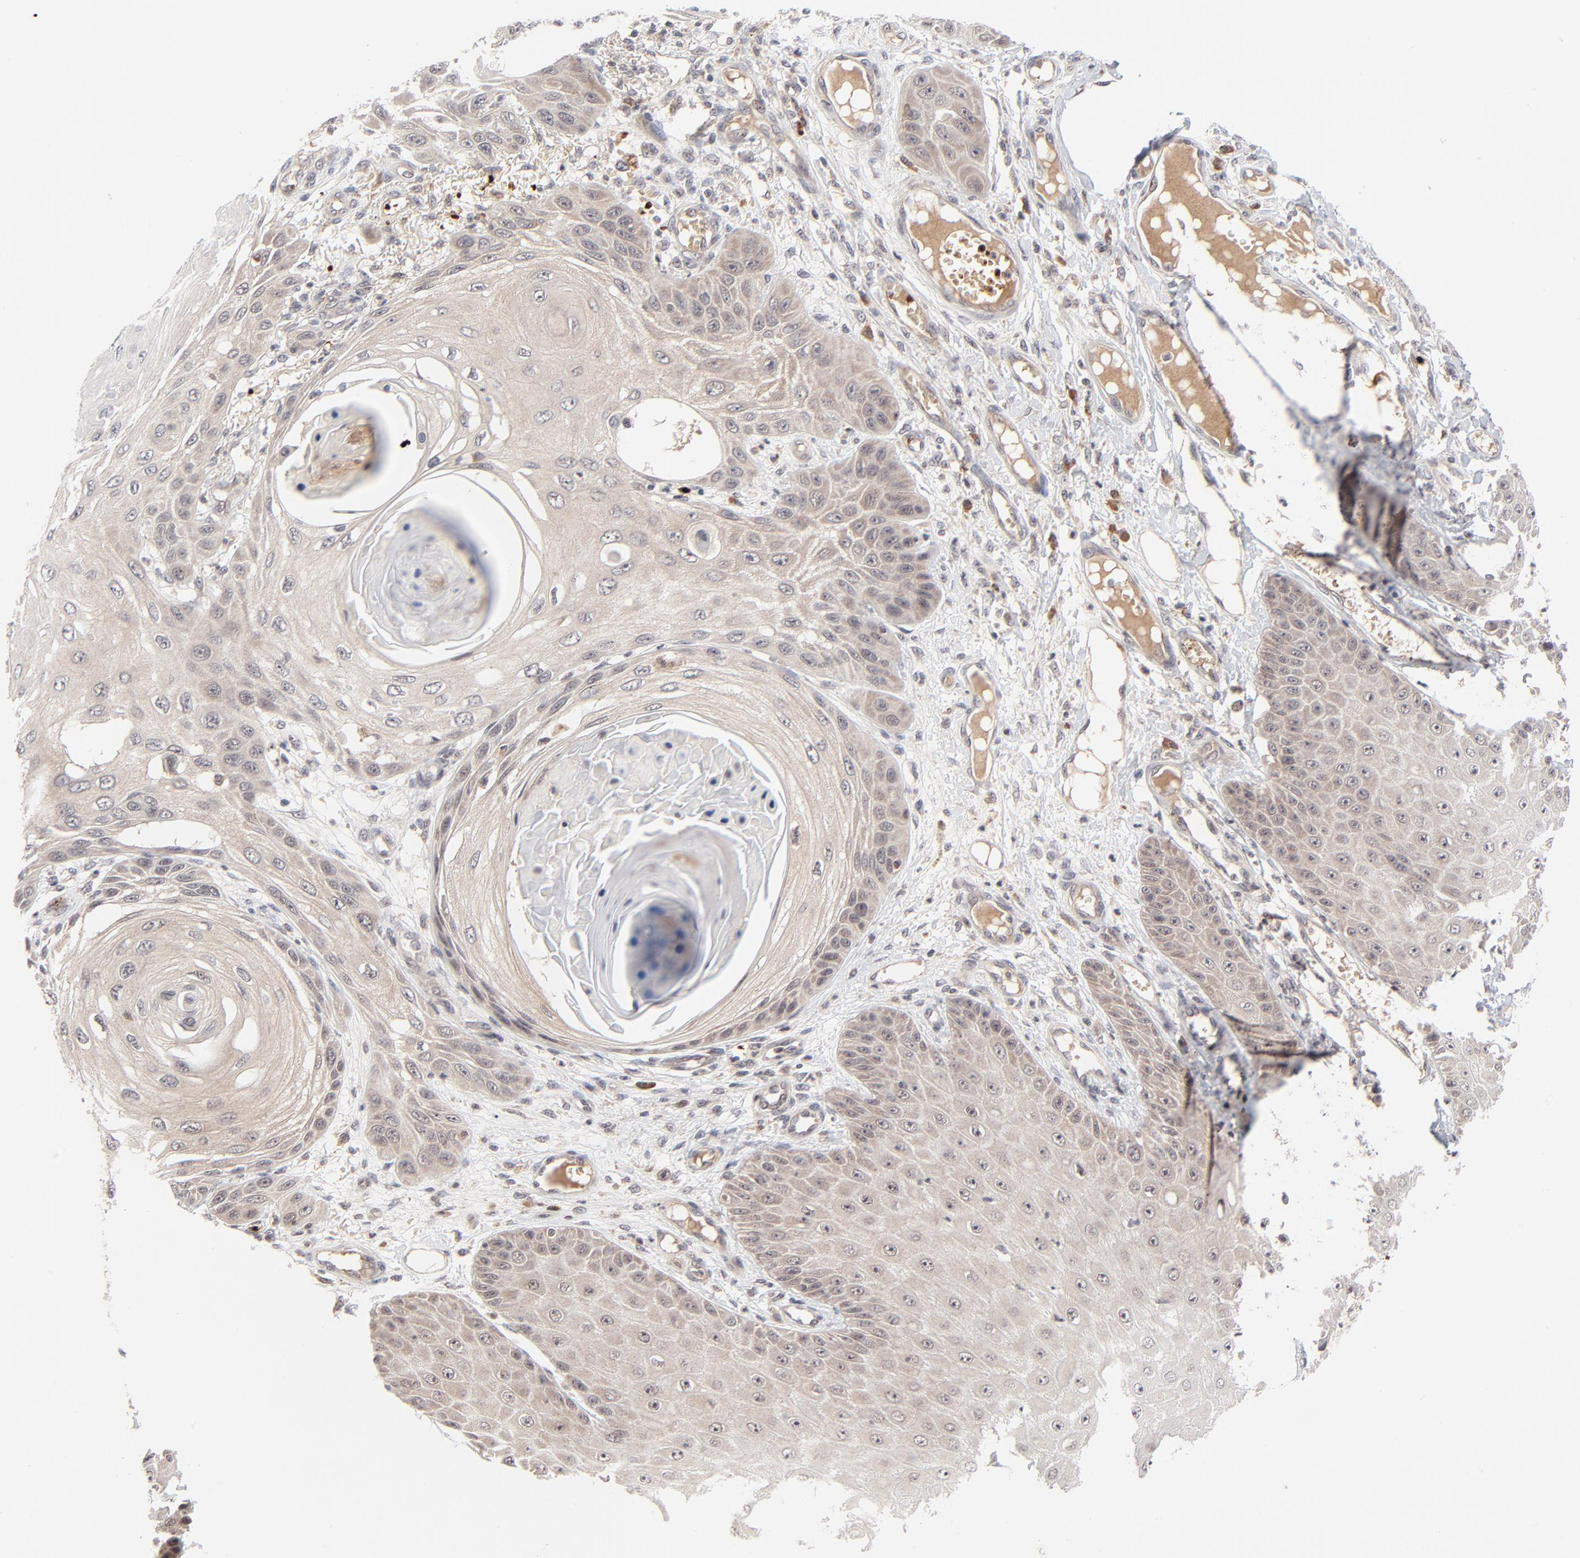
{"staining": {"intensity": "weak", "quantity": ">75%", "location": "cytoplasmic/membranous,nuclear"}, "tissue": "skin cancer", "cell_type": "Tumor cells", "image_type": "cancer", "snomed": [{"axis": "morphology", "description": "Squamous cell carcinoma, NOS"}, {"axis": "topography", "description": "Skin"}], "caption": "Immunohistochemistry (DAB) staining of human skin cancer reveals weak cytoplasmic/membranous and nuclear protein expression in about >75% of tumor cells.", "gene": "CASP10", "patient": {"sex": "female", "age": 40}}